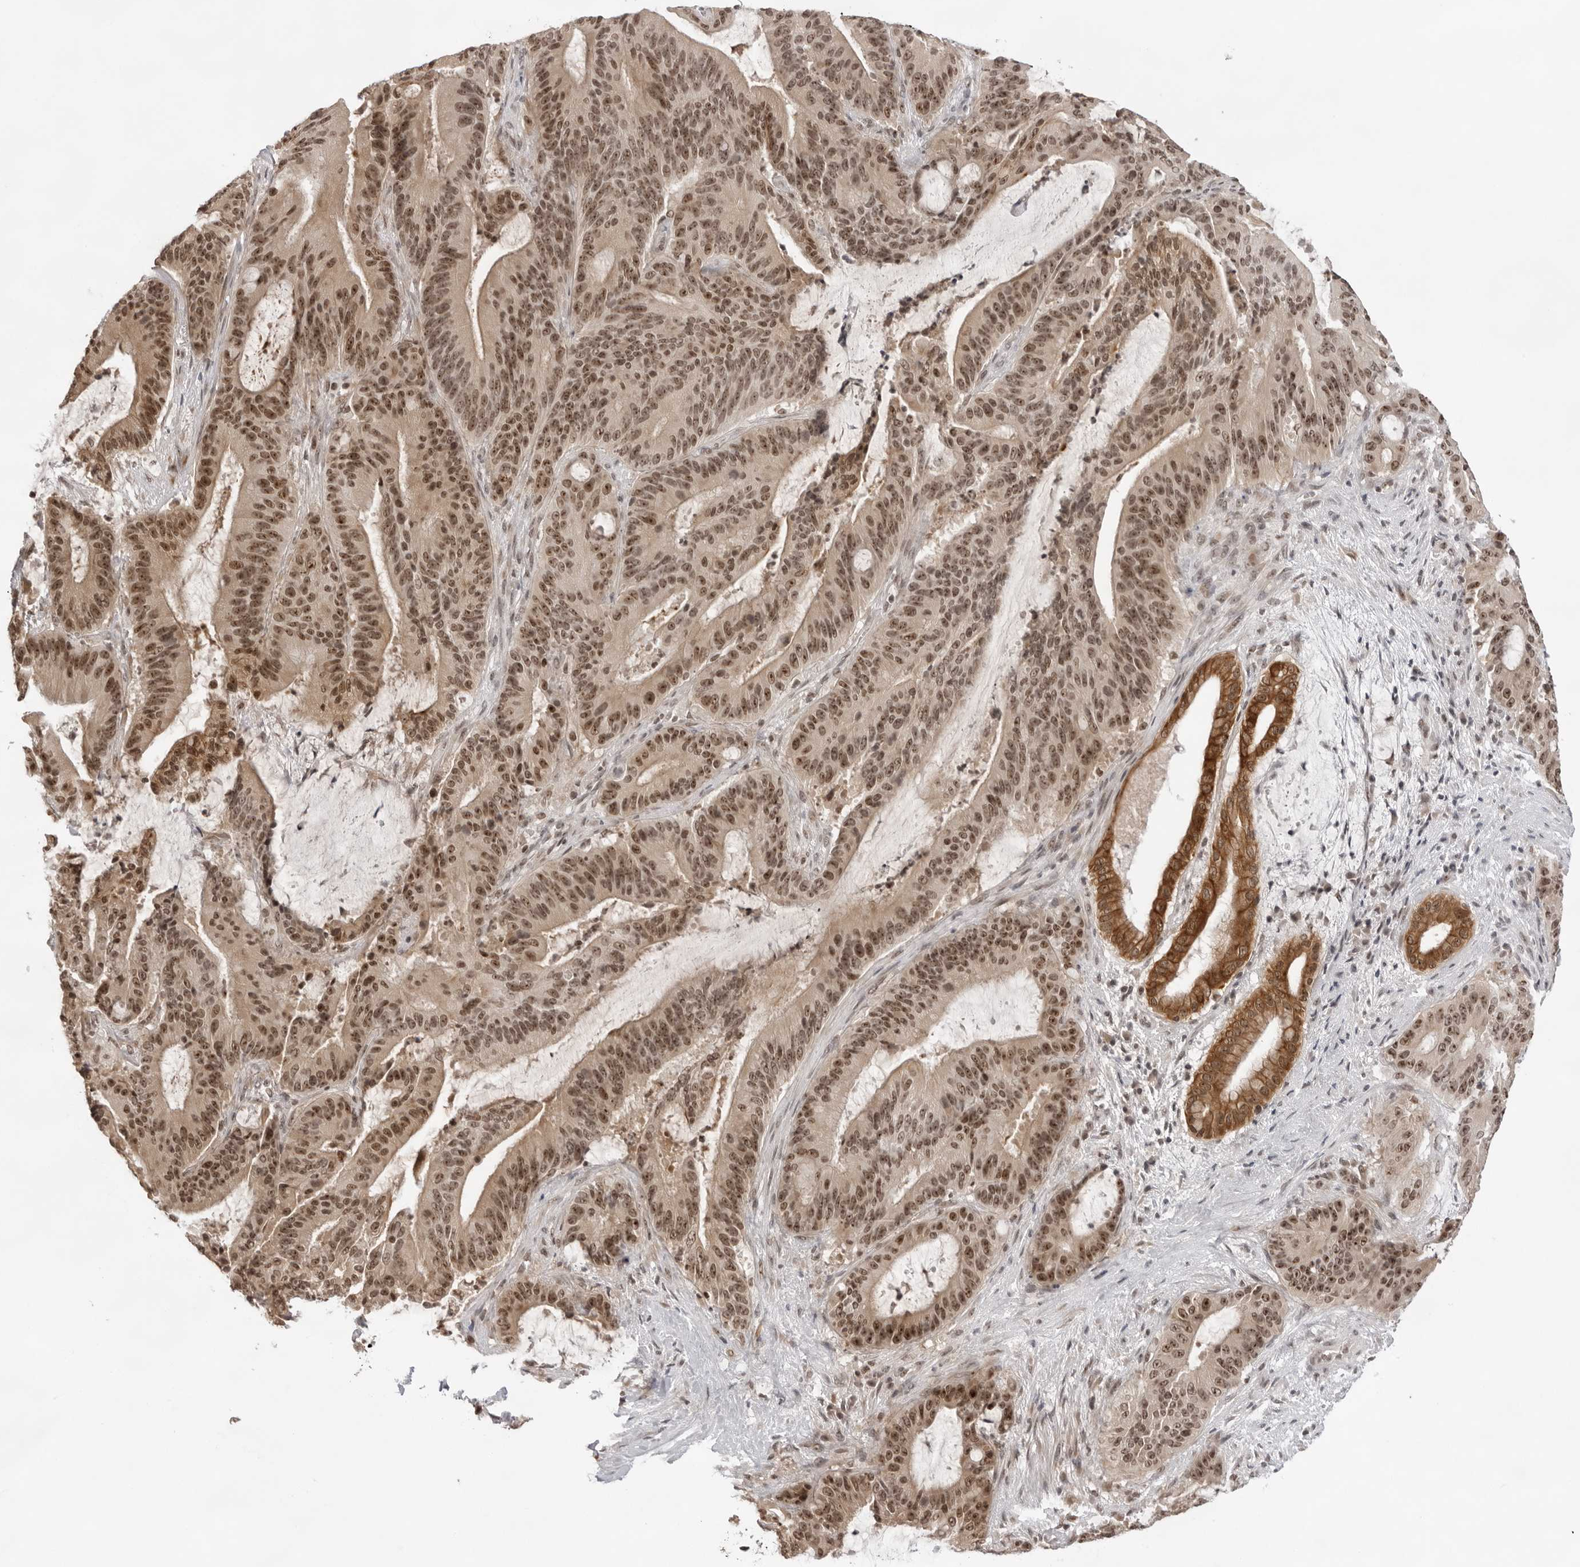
{"staining": {"intensity": "moderate", "quantity": ">75%", "location": "cytoplasmic/membranous,nuclear"}, "tissue": "liver cancer", "cell_type": "Tumor cells", "image_type": "cancer", "snomed": [{"axis": "morphology", "description": "Normal tissue, NOS"}, {"axis": "morphology", "description": "Cholangiocarcinoma"}, {"axis": "topography", "description": "Liver"}, {"axis": "topography", "description": "Peripheral nerve tissue"}], "caption": "Liver cholangiocarcinoma was stained to show a protein in brown. There is medium levels of moderate cytoplasmic/membranous and nuclear positivity in approximately >75% of tumor cells.", "gene": "EXOSC10", "patient": {"sex": "female", "age": 73}}